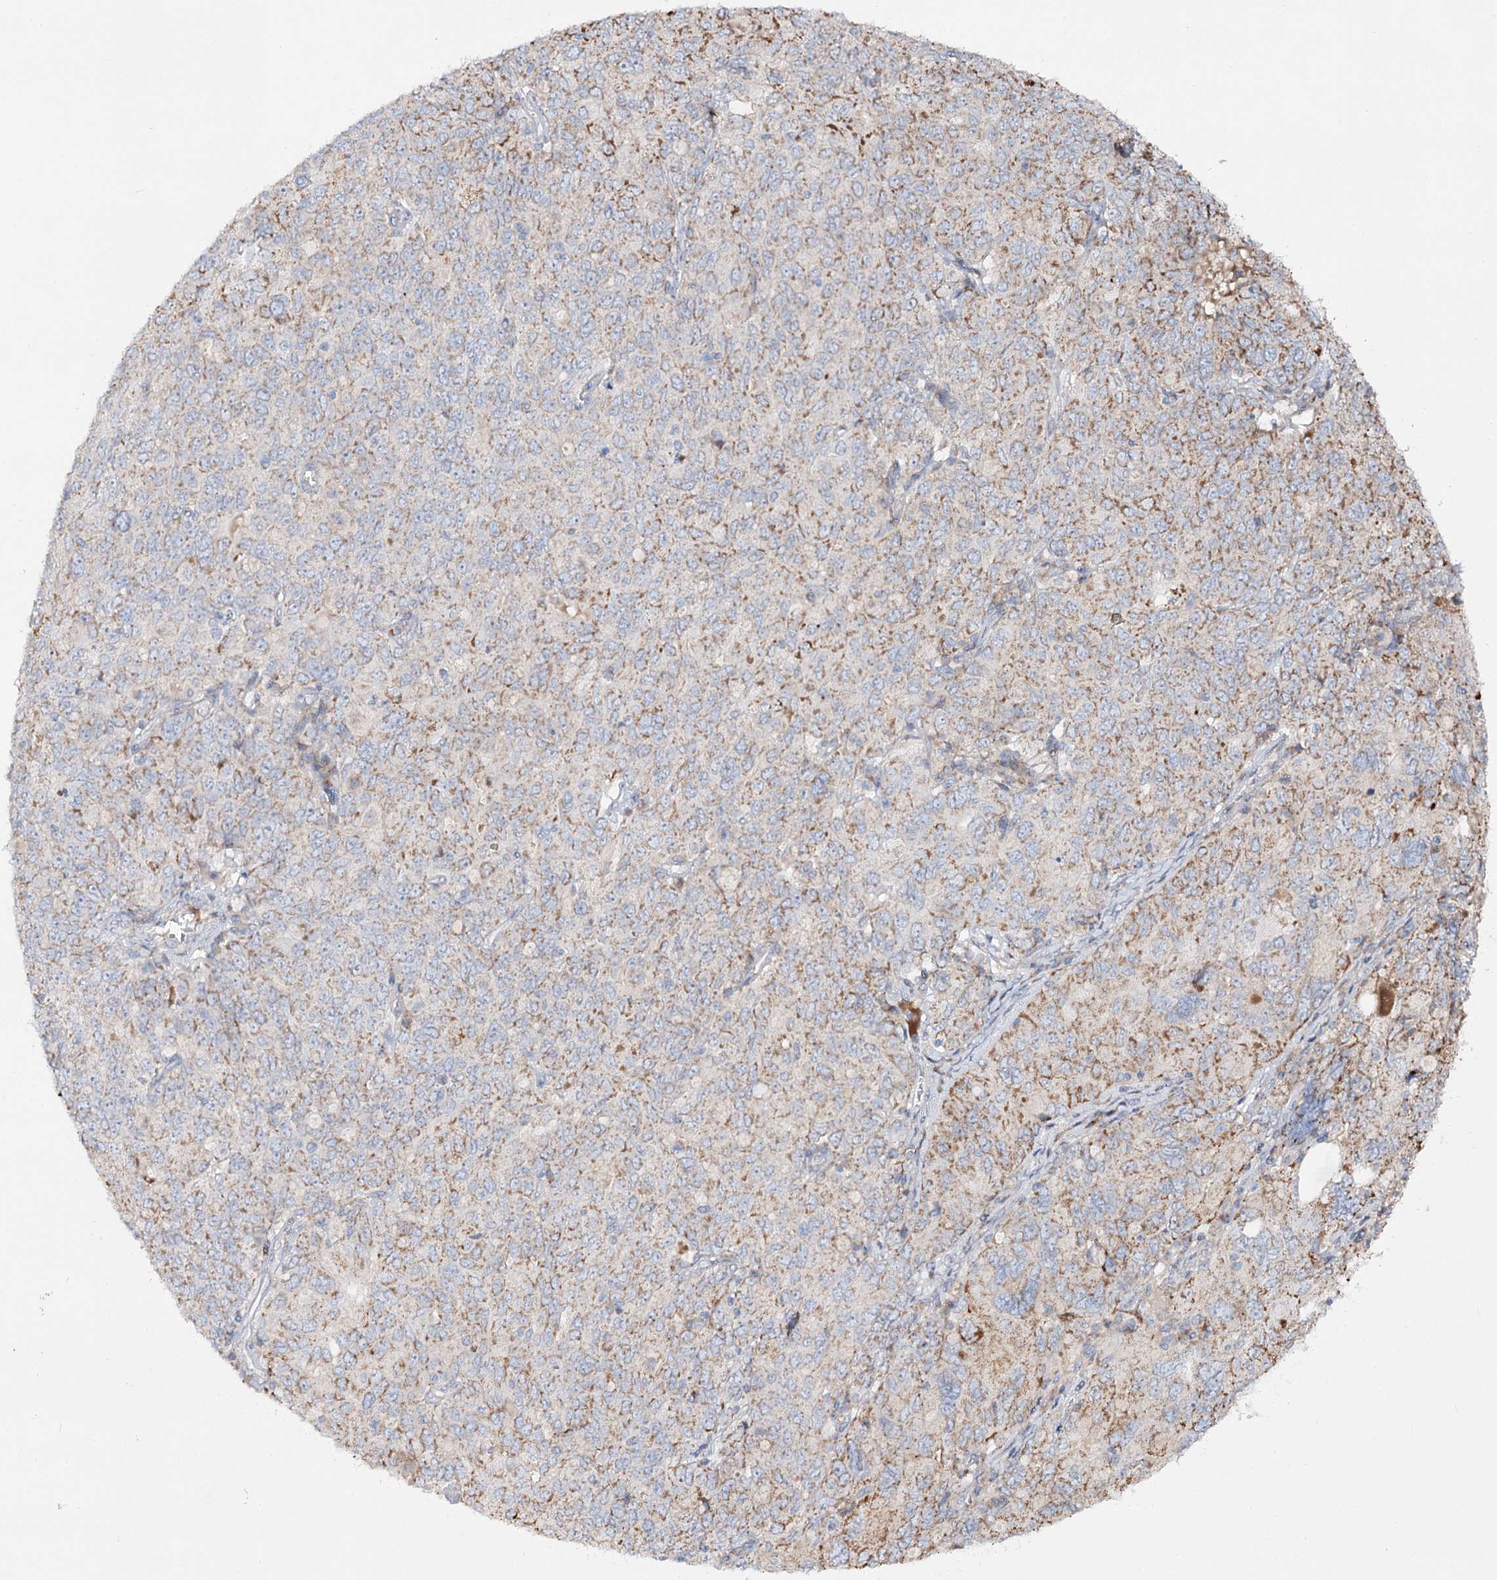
{"staining": {"intensity": "moderate", "quantity": "25%-75%", "location": "cytoplasmic/membranous"}, "tissue": "ovarian cancer", "cell_type": "Tumor cells", "image_type": "cancer", "snomed": [{"axis": "morphology", "description": "Carcinoma, endometroid"}, {"axis": "topography", "description": "Ovary"}], "caption": "A histopathology image of human ovarian endometroid carcinoma stained for a protein demonstrates moderate cytoplasmic/membranous brown staining in tumor cells. (IHC, brightfield microscopy, high magnification).", "gene": "C11orf80", "patient": {"sex": "female", "age": 62}}